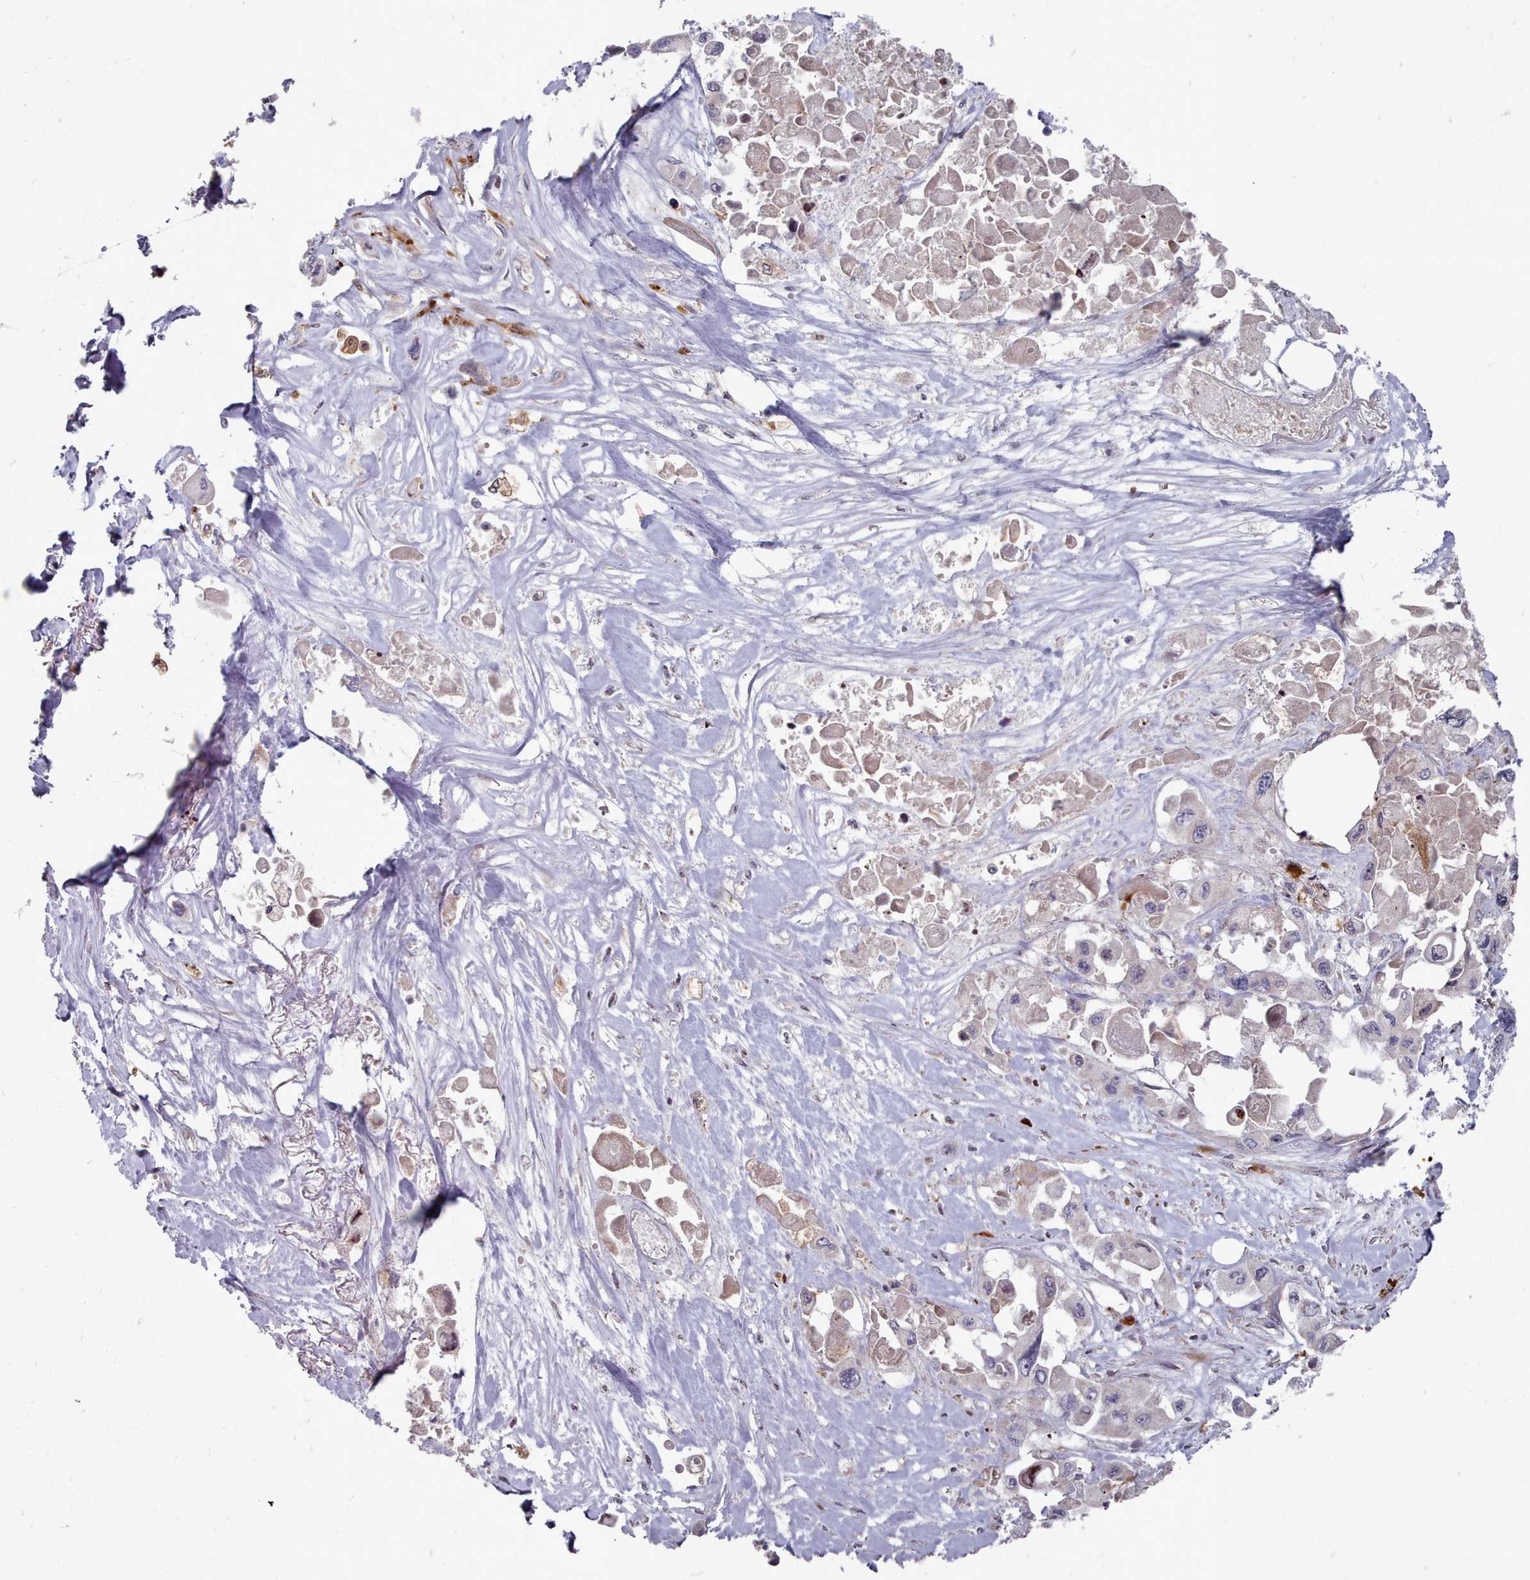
{"staining": {"intensity": "negative", "quantity": "none", "location": "none"}, "tissue": "pancreatic cancer", "cell_type": "Tumor cells", "image_type": "cancer", "snomed": [{"axis": "morphology", "description": "Adenocarcinoma, NOS"}, {"axis": "topography", "description": "Pancreas"}], "caption": "A histopathology image of pancreatic cancer stained for a protein demonstrates no brown staining in tumor cells. (DAB (3,3'-diaminobenzidine) immunohistochemistry with hematoxylin counter stain).", "gene": "ACKR3", "patient": {"sex": "male", "age": 92}}